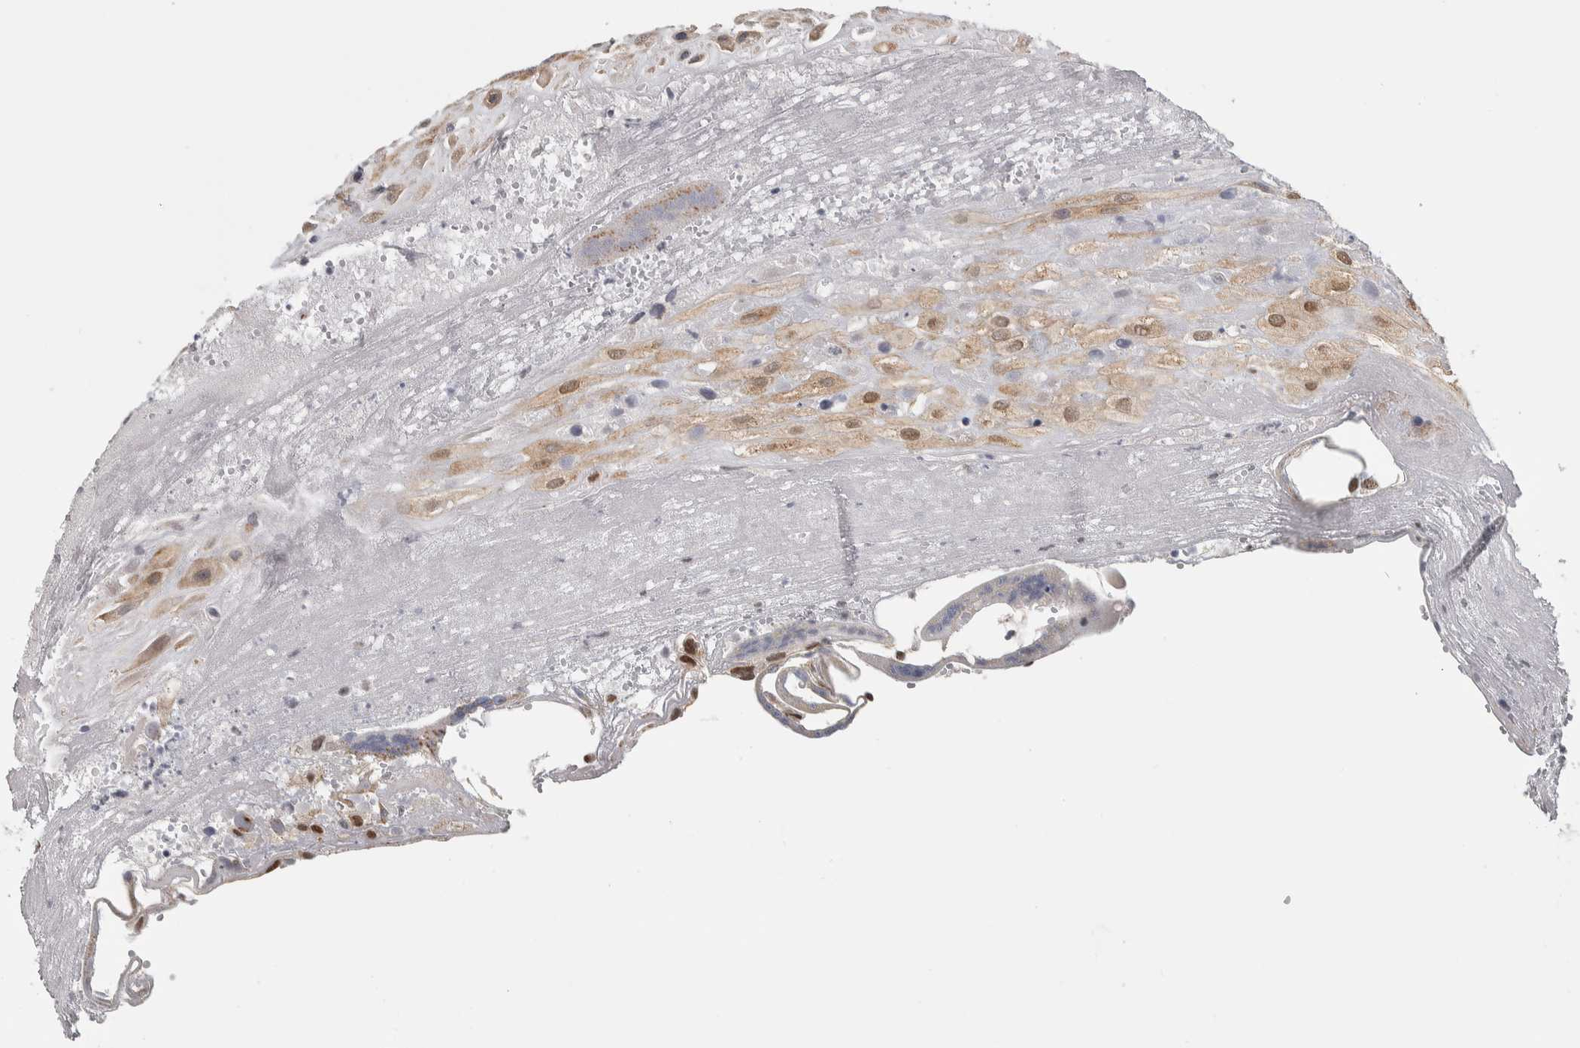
{"staining": {"intensity": "weak", "quantity": ">75%", "location": "cytoplasmic/membranous,nuclear"}, "tissue": "placenta", "cell_type": "Decidual cells", "image_type": "normal", "snomed": [{"axis": "morphology", "description": "Normal tissue, NOS"}, {"axis": "topography", "description": "Placenta"}], "caption": "Decidual cells display low levels of weak cytoplasmic/membranous,nuclear expression in about >75% of cells in benign human placenta.", "gene": "ZMYND8", "patient": {"sex": "female", "age": 18}}